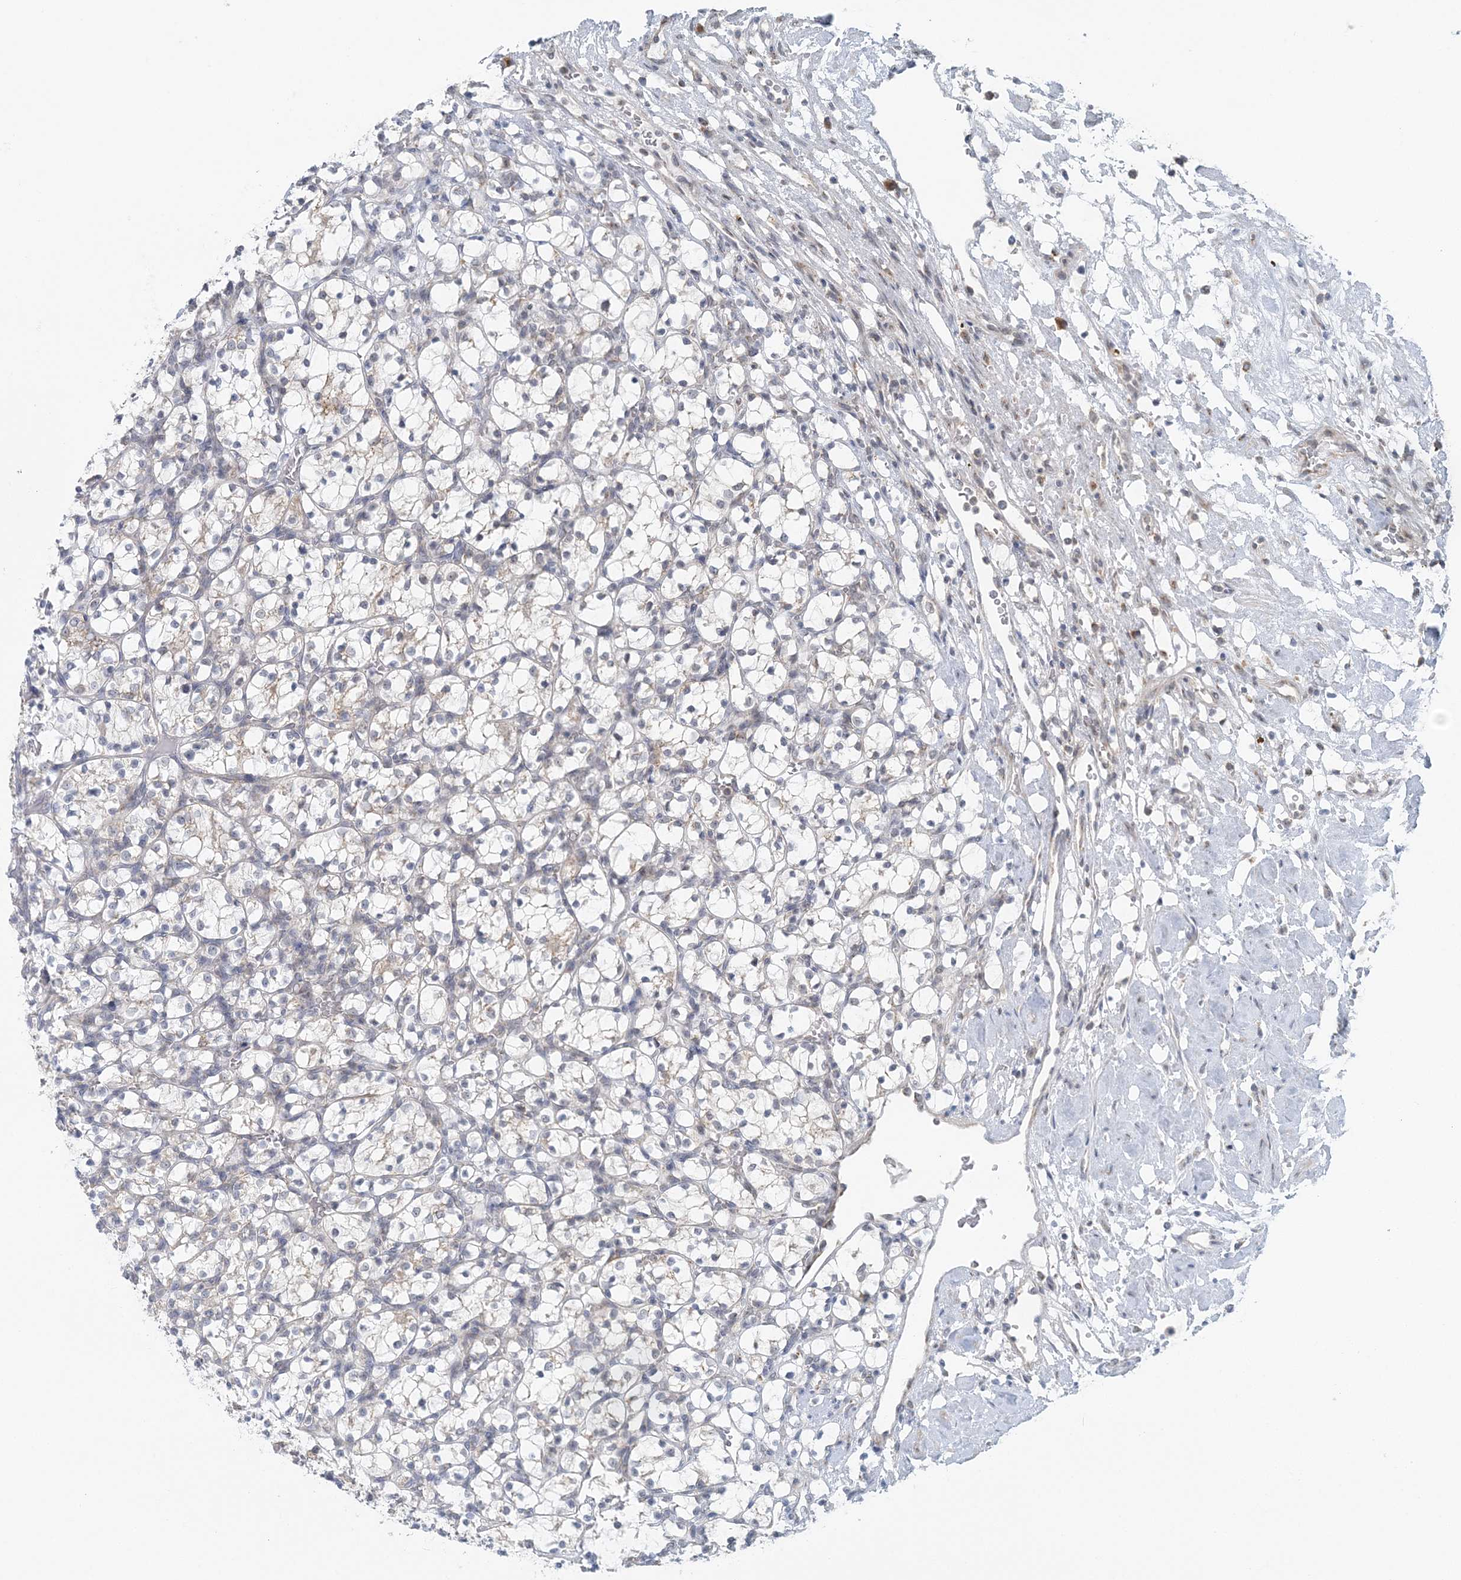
{"staining": {"intensity": "weak", "quantity": "<25%", "location": "cytoplasmic/membranous"}, "tissue": "renal cancer", "cell_type": "Tumor cells", "image_type": "cancer", "snomed": [{"axis": "morphology", "description": "Adenocarcinoma, NOS"}, {"axis": "topography", "description": "Kidney"}], "caption": "High power microscopy histopathology image of an immunohistochemistry histopathology image of renal adenocarcinoma, revealing no significant expression in tumor cells. (DAB (3,3'-diaminobenzidine) immunohistochemistry with hematoxylin counter stain).", "gene": "RNF150", "patient": {"sex": "female", "age": 69}}